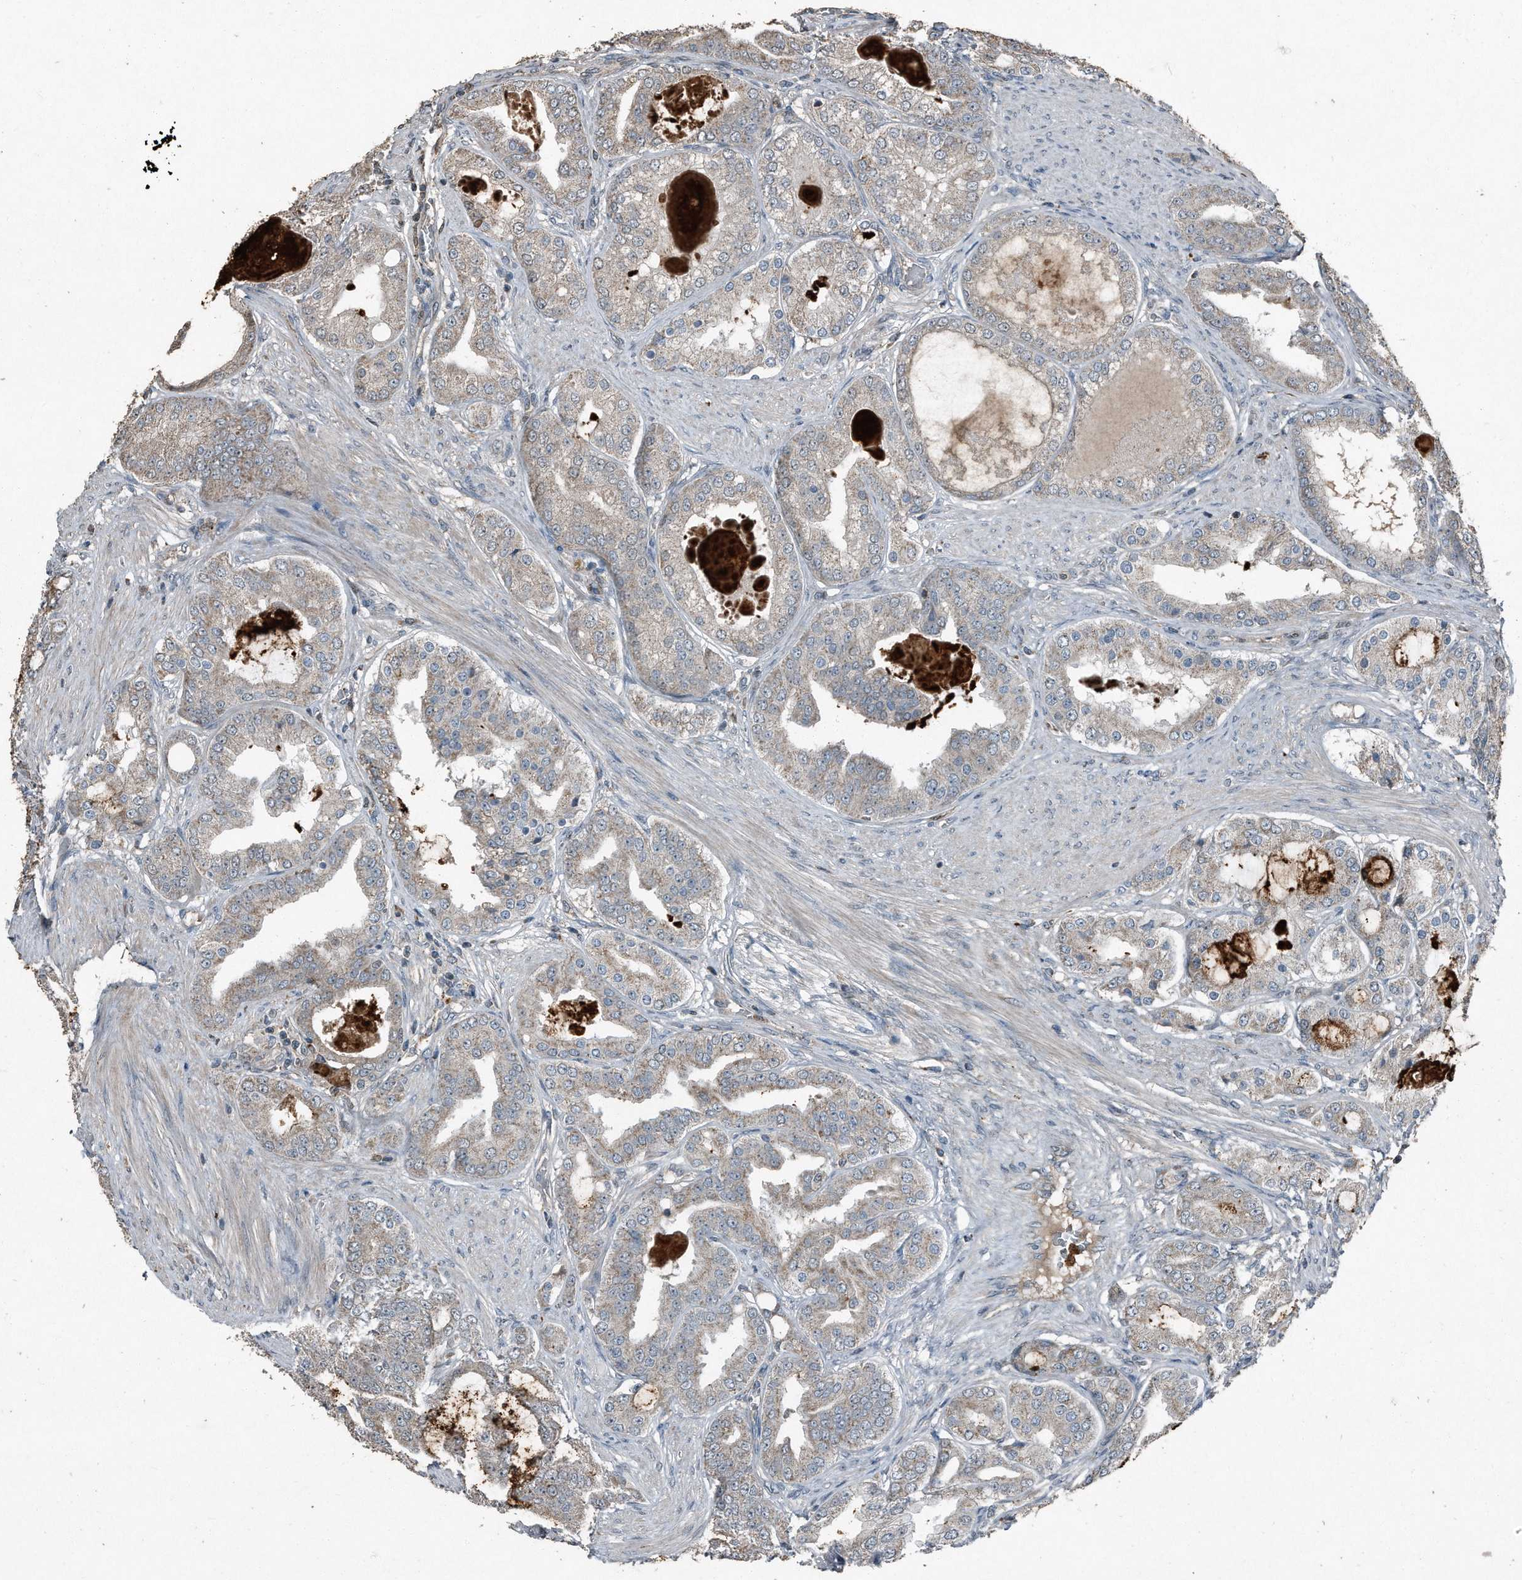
{"staining": {"intensity": "weak", "quantity": "25%-75%", "location": "cytoplasmic/membranous"}, "tissue": "prostate cancer", "cell_type": "Tumor cells", "image_type": "cancer", "snomed": [{"axis": "morphology", "description": "Adenocarcinoma, High grade"}, {"axis": "topography", "description": "Prostate"}], "caption": "Approximately 25%-75% of tumor cells in human adenocarcinoma (high-grade) (prostate) display weak cytoplasmic/membranous protein staining as visualized by brown immunohistochemical staining.", "gene": "C9", "patient": {"sex": "male", "age": 60}}